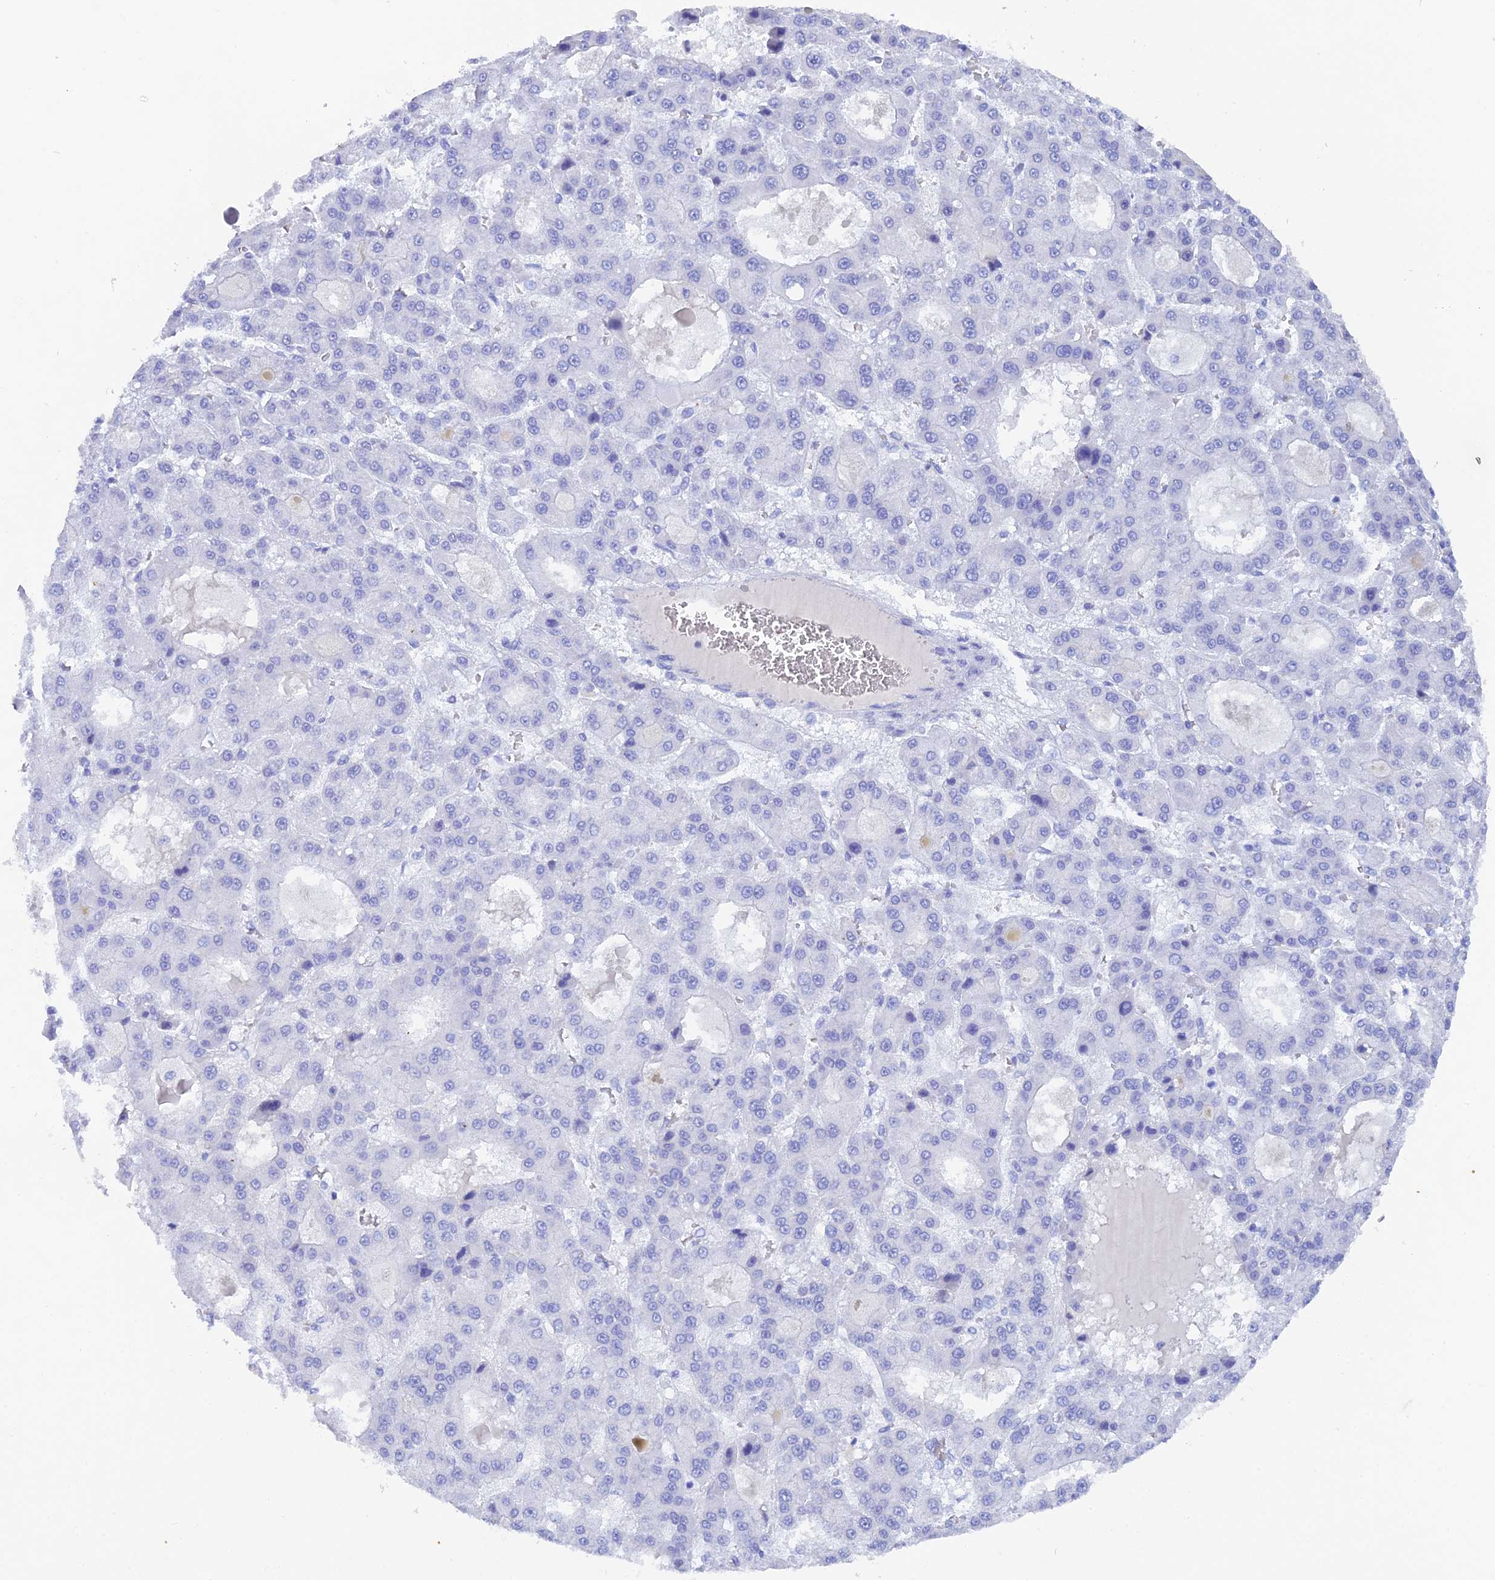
{"staining": {"intensity": "negative", "quantity": "none", "location": "none"}, "tissue": "liver cancer", "cell_type": "Tumor cells", "image_type": "cancer", "snomed": [{"axis": "morphology", "description": "Carcinoma, Hepatocellular, NOS"}, {"axis": "topography", "description": "Liver"}], "caption": "IHC photomicrograph of neoplastic tissue: liver hepatocellular carcinoma stained with DAB exhibits no significant protein staining in tumor cells.", "gene": "REG1A", "patient": {"sex": "male", "age": 70}}